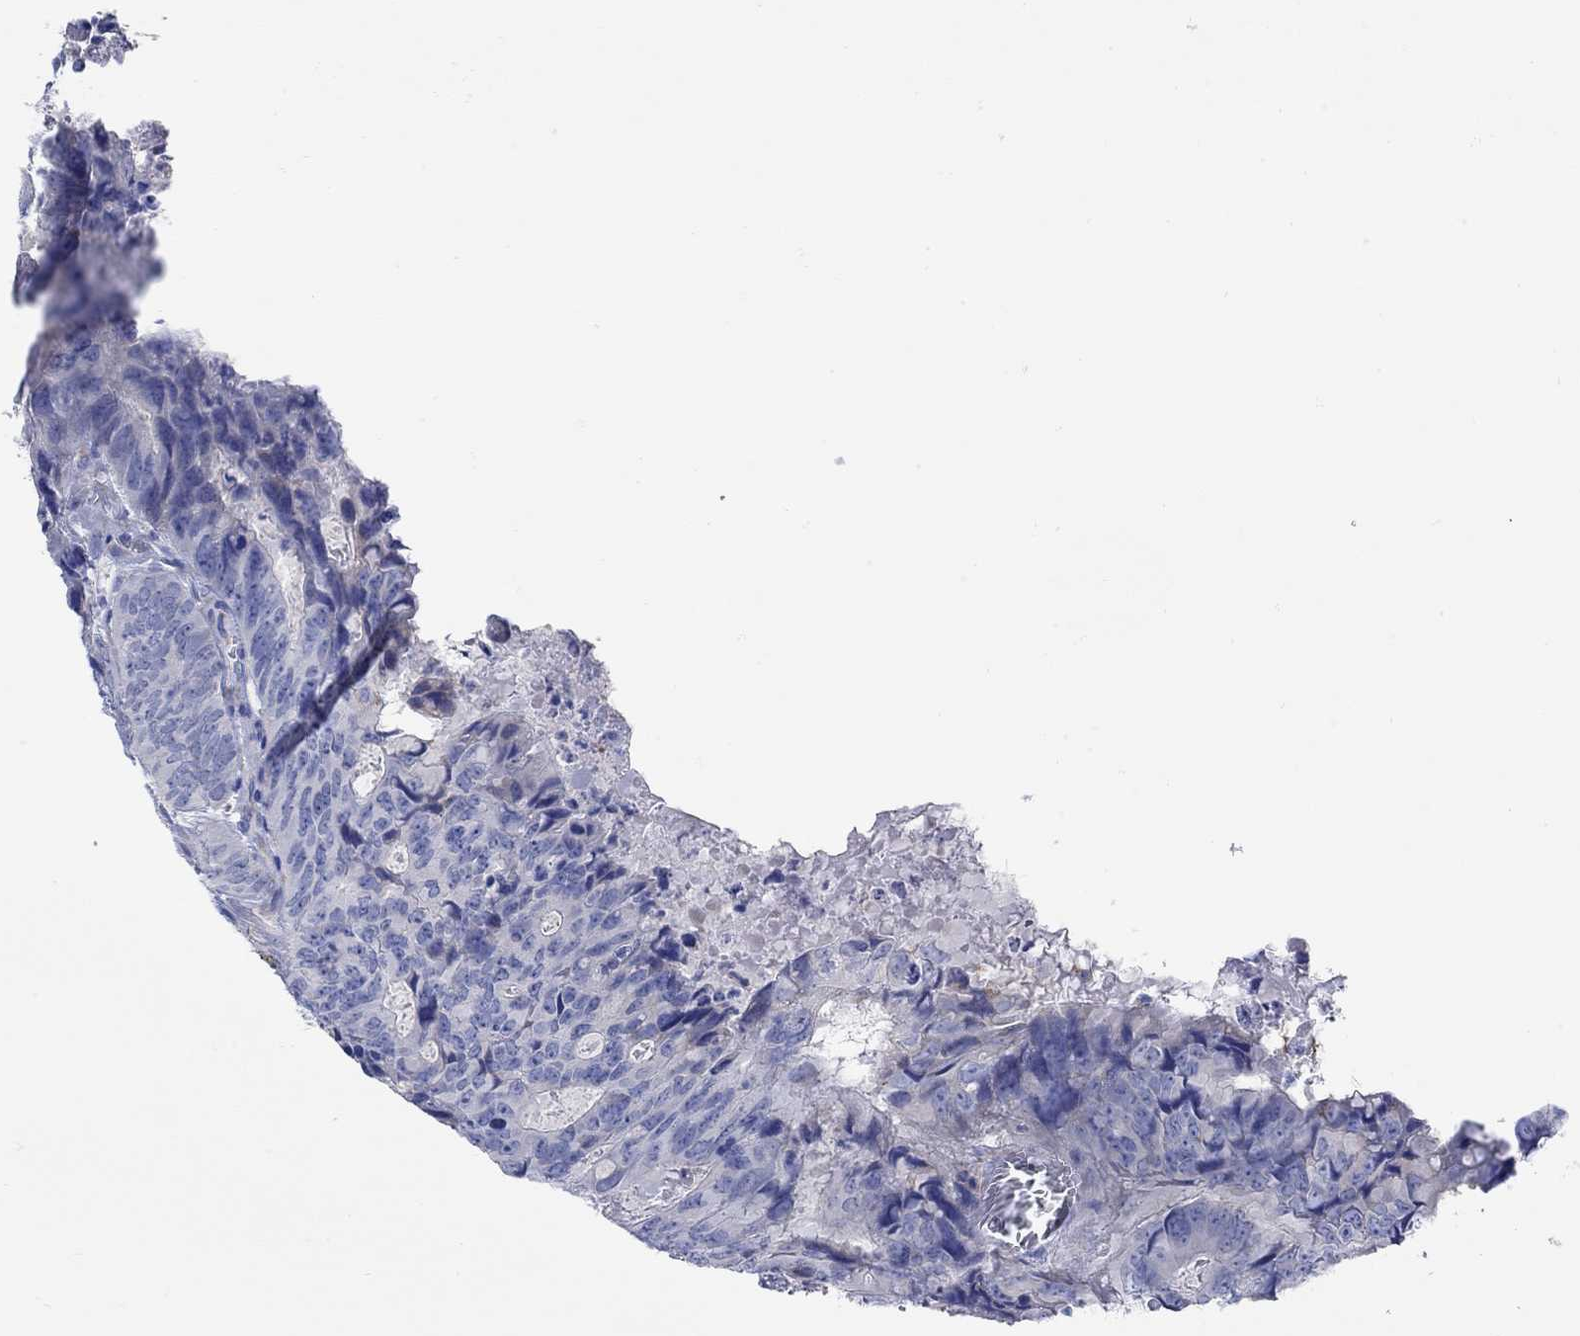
{"staining": {"intensity": "negative", "quantity": "none", "location": "none"}, "tissue": "colorectal cancer", "cell_type": "Tumor cells", "image_type": "cancer", "snomed": [{"axis": "morphology", "description": "Adenocarcinoma, NOS"}, {"axis": "topography", "description": "Colon"}], "caption": "DAB (3,3'-diaminobenzidine) immunohistochemical staining of colorectal adenocarcinoma exhibits no significant positivity in tumor cells.", "gene": "P2RY6", "patient": {"sex": "male", "age": 79}}